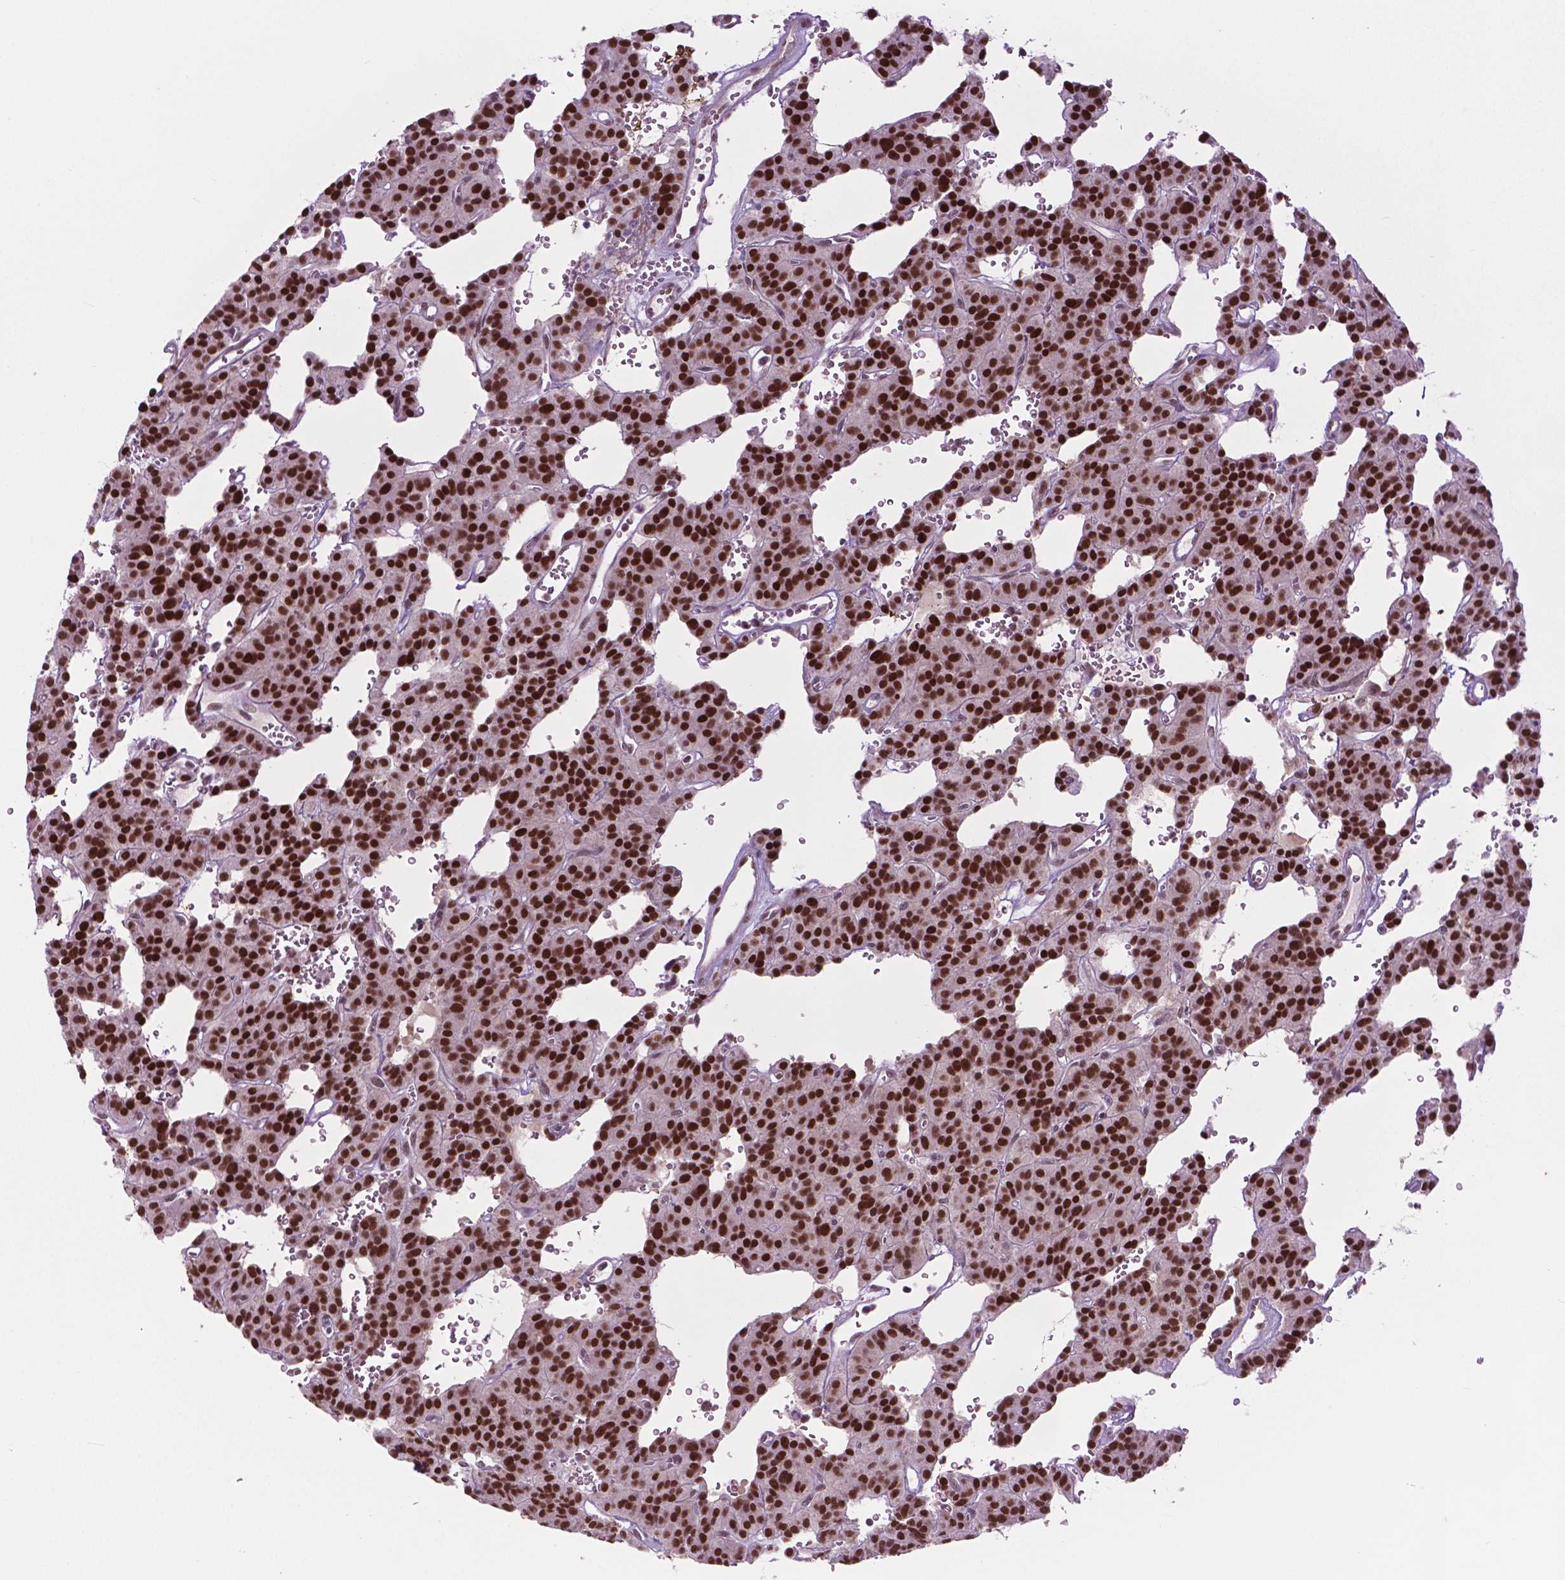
{"staining": {"intensity": "strong", "quantity": ">75%", "location": "nuclear"}, "tissue": "carcinoid", "cell_type": "Tumor cells", "image_type": "cancer", "snomed": [{"axis": "morphology", "description": "Carcinoid, malignant, NOS"}, {"axis": "topography", "description": "Lung"}], "caption": "Carcinoid stained for a protein (brown) exhibits strong nuclear positive staining in about >75% of tumor cells.", "gene": "PHAX", "patient": {"sex": "female", "age": 71}}